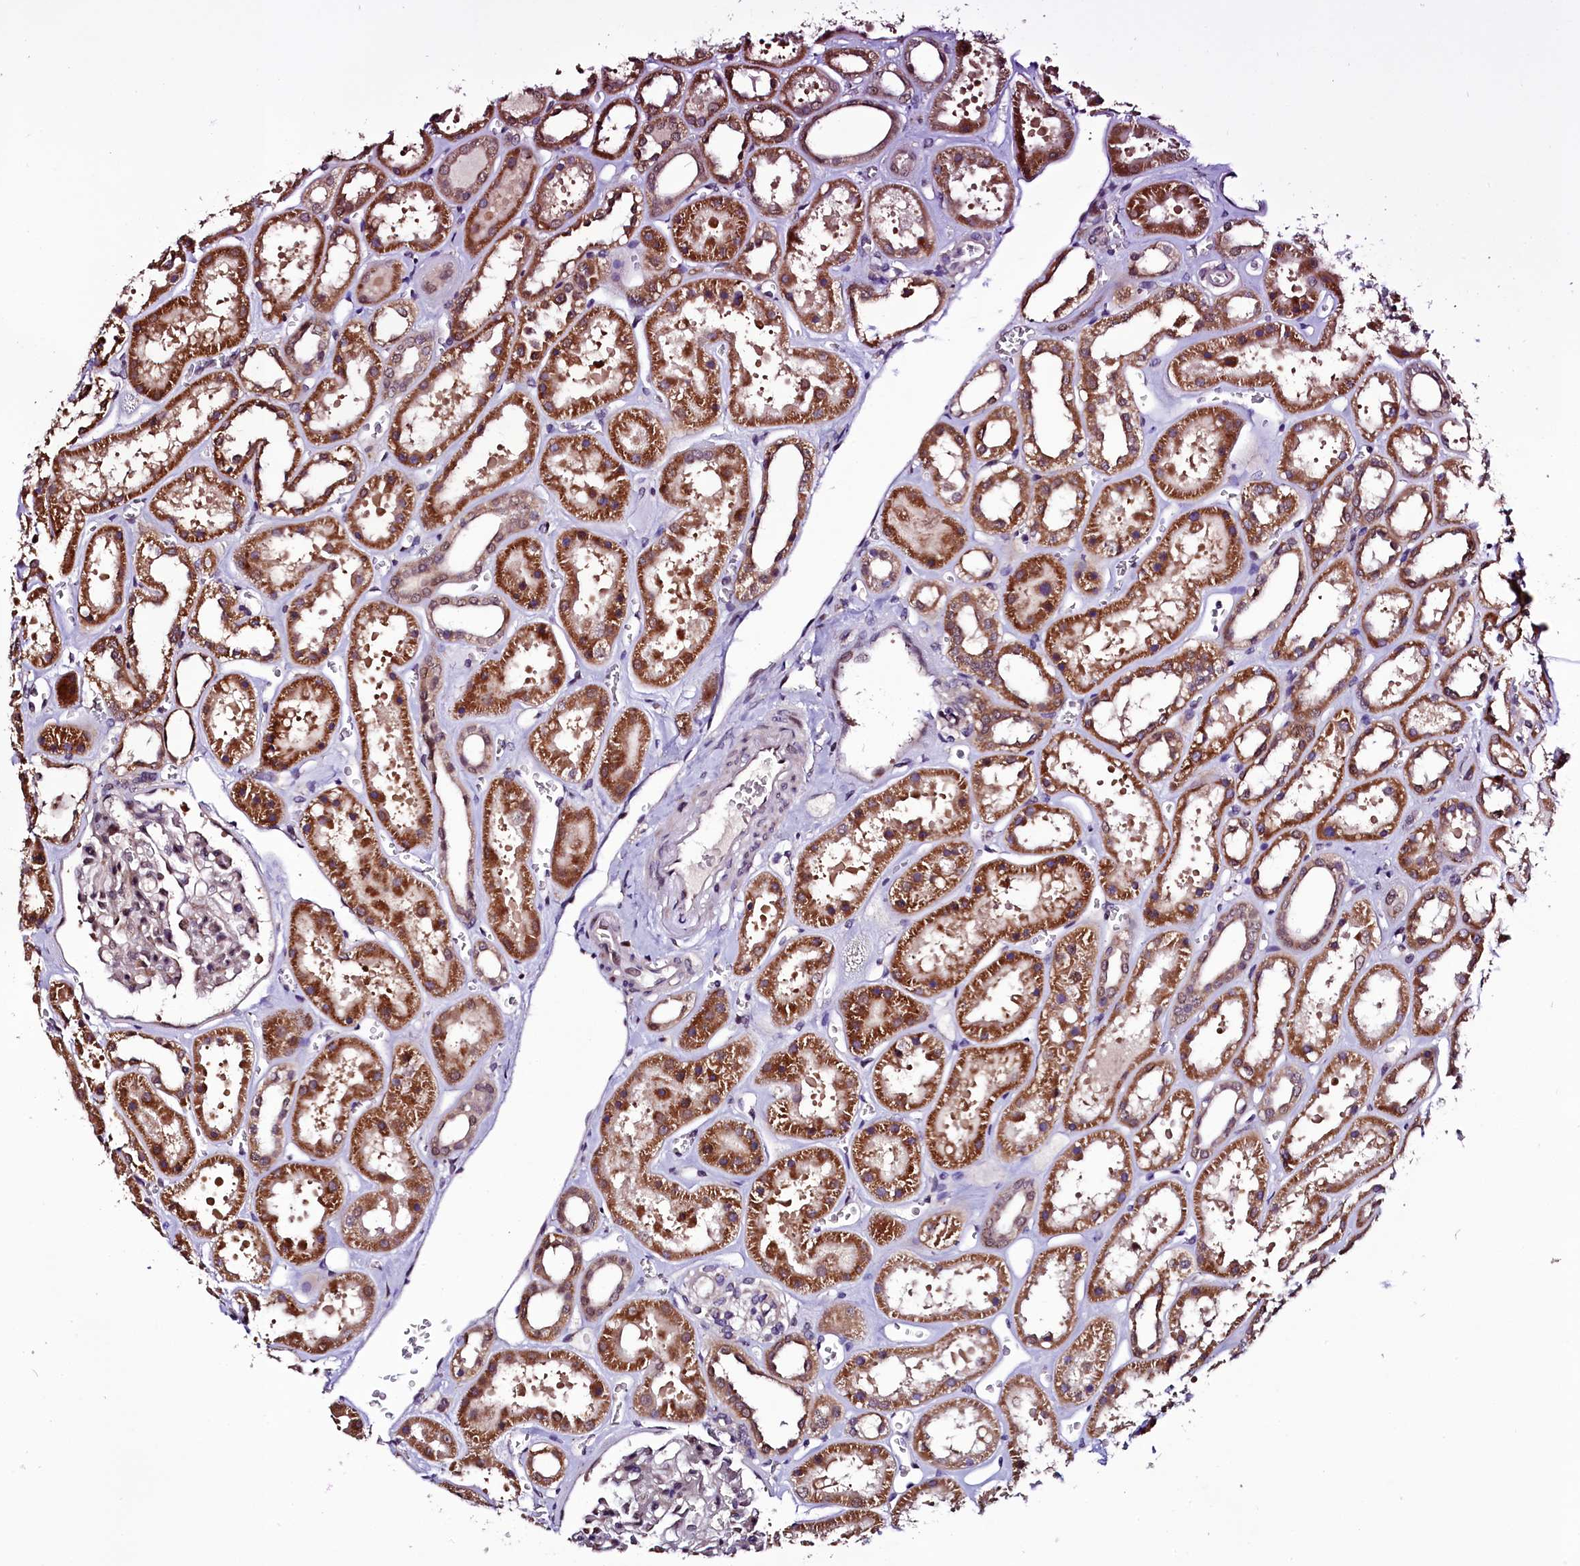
{"staining": {"intensity": "weak", "quantity": "25%-75%", "location": "cytoplasmic/membranous"}, "tissue": "kidney", "cell_type": "Cells in glomeruli", "image_type": "normal", "snomed": [{"axis": "morphology", "description": "Normal tissue, NOS"}, {"axis": "topography", "description": "Kidney"}], "caption": "Protein staining displays weak cytoplasmic/membranous staining in about 25%-75% of cells in glomeruli in unremarkable kidney.", "gene": "RPUSD2", "patient": {"sex": "female", "age": 41}}